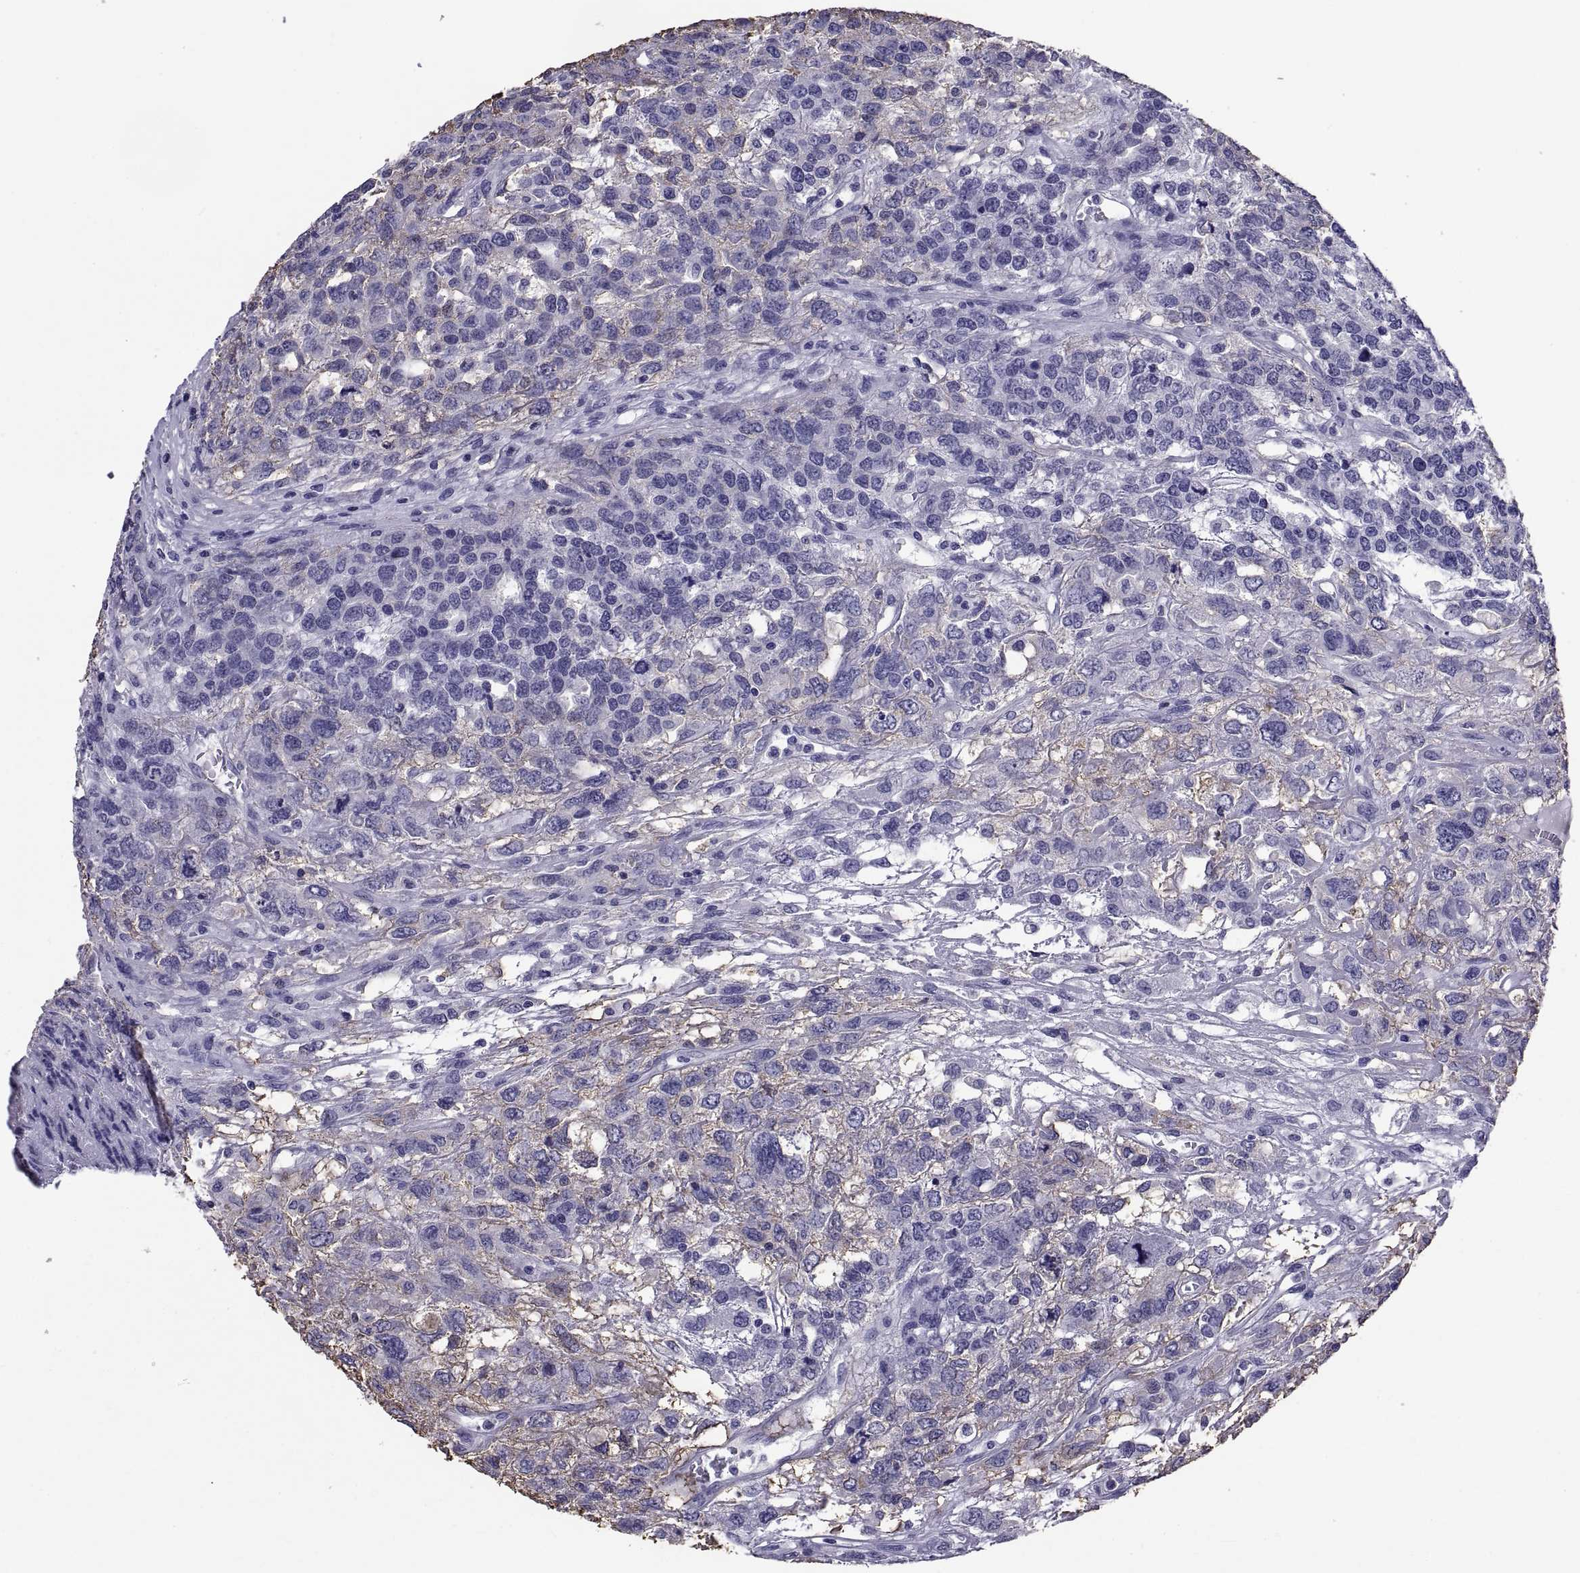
{"staining": {"intensity": "negative", "quantity": "none", "location": "none"}, "tissue": "testis cancer", "cell_type": "Tumor cells", "image_type": "cancer", "snomed": [{"axis": "morphology", "description": "Seminoma, NOS"}, {"axis": "topography", "description": "Testis"}], "caption": "The immunohistochemistry micrograph has no significant positivity in tumor cells of testis cancer (seminoma) tissue.", "gene": "TGFBR3L", "patient": {"sex": "male", "age": 52}}